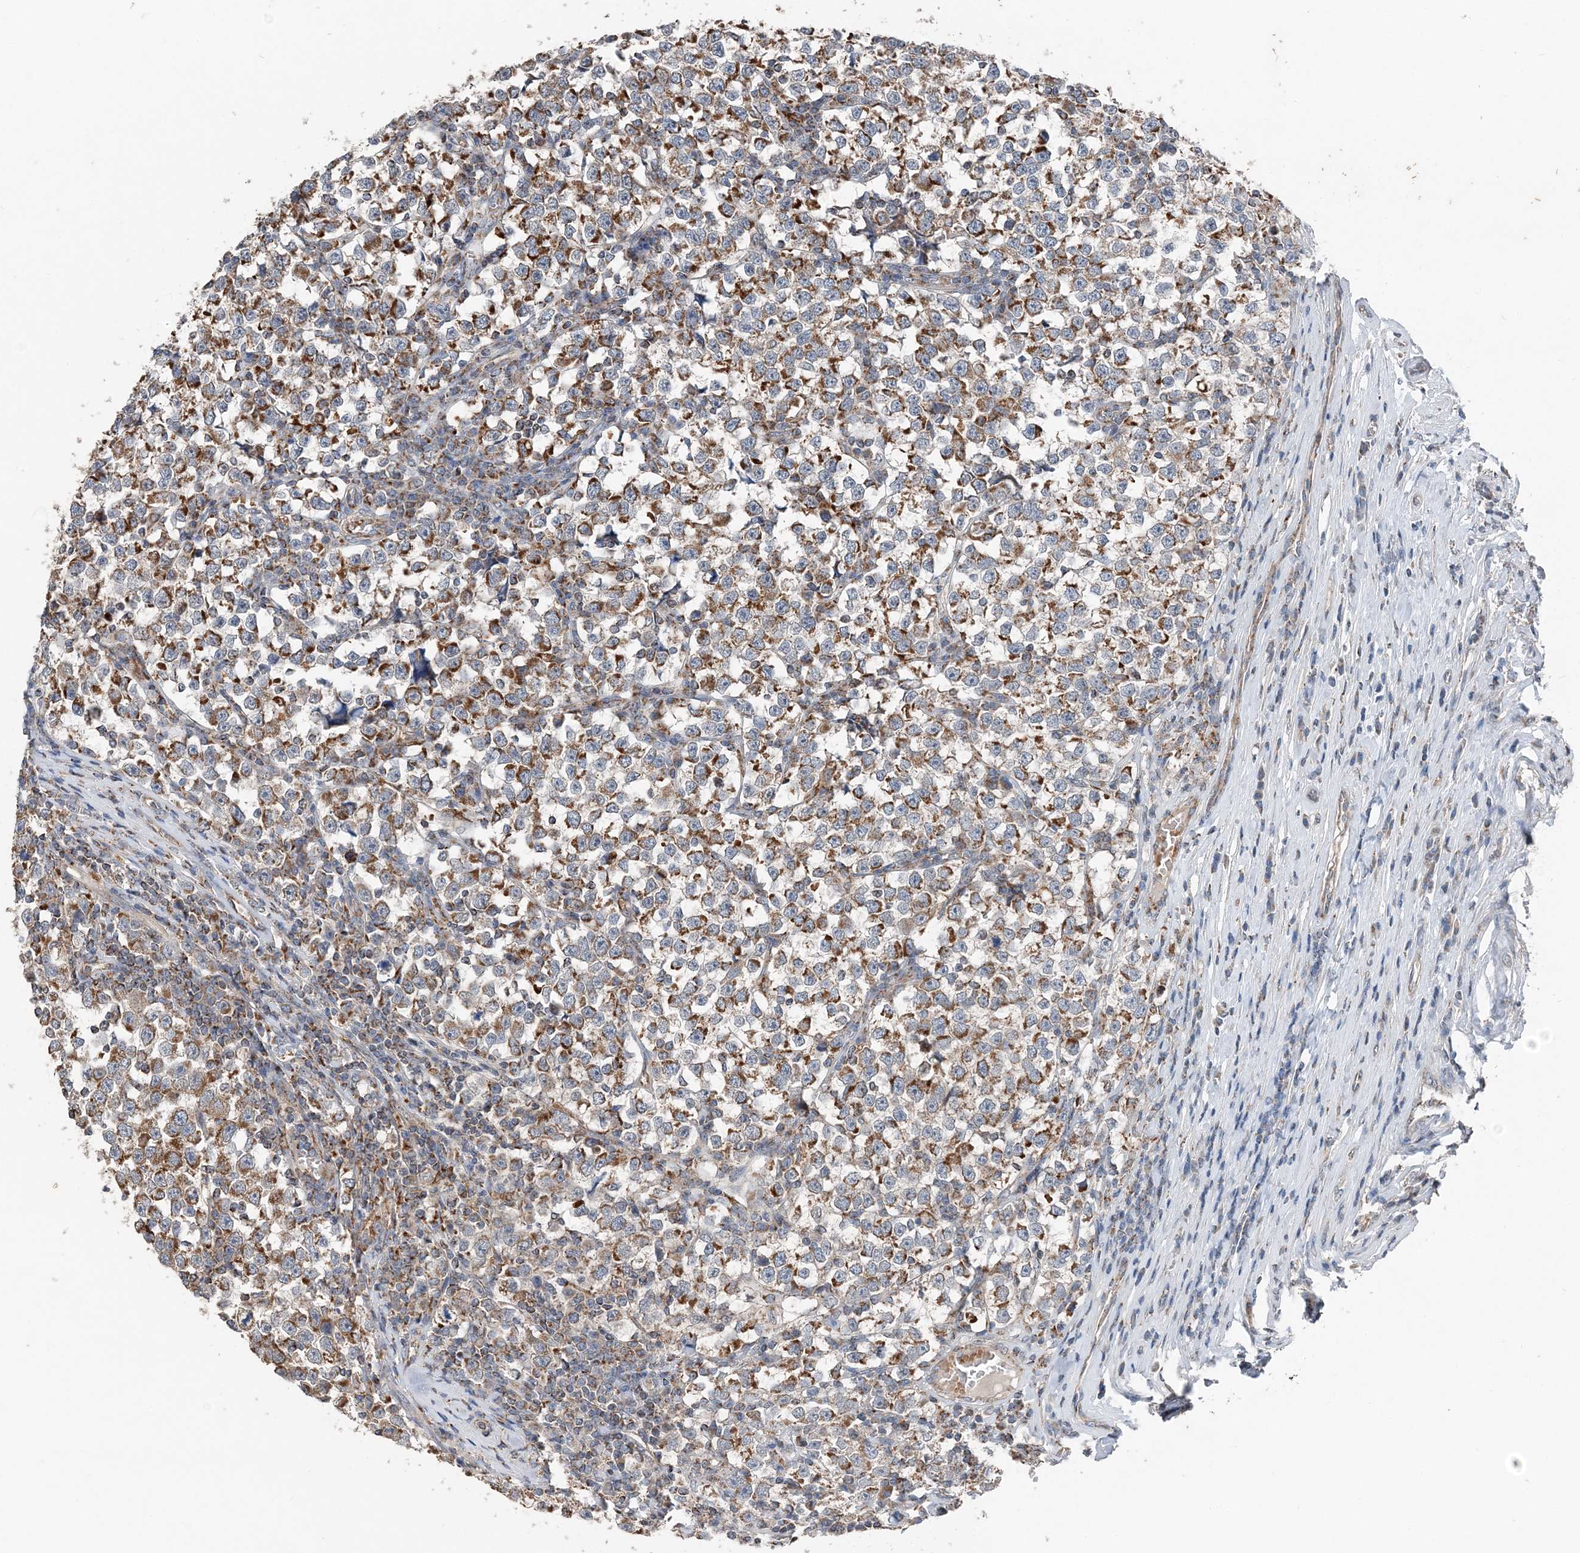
{"staining": {"intensity": "moderate", "quantity": ">75%", "location": "cytoplasmic/membranous"}, "tissue": "testis cancer", "cell_type": "Tumor cells", "image_type": "cancer", "snomed": [{"axis": "morphology", "description": "Normal tissue, NOS"}, {"axis": "morphology", "description": "Seminoma, NOS"}, {"axis": "topography", "description": "Testis"}], "caption": "A high-resolution photomicrograph shows immunohistochemistry staining of seminoma (testis), which shows moderate cytoplasmic/membranous expression in approximately >75% of tumor cells.", "gene": "SPRY2", "patient": {"sex": "male", "age": 43}}